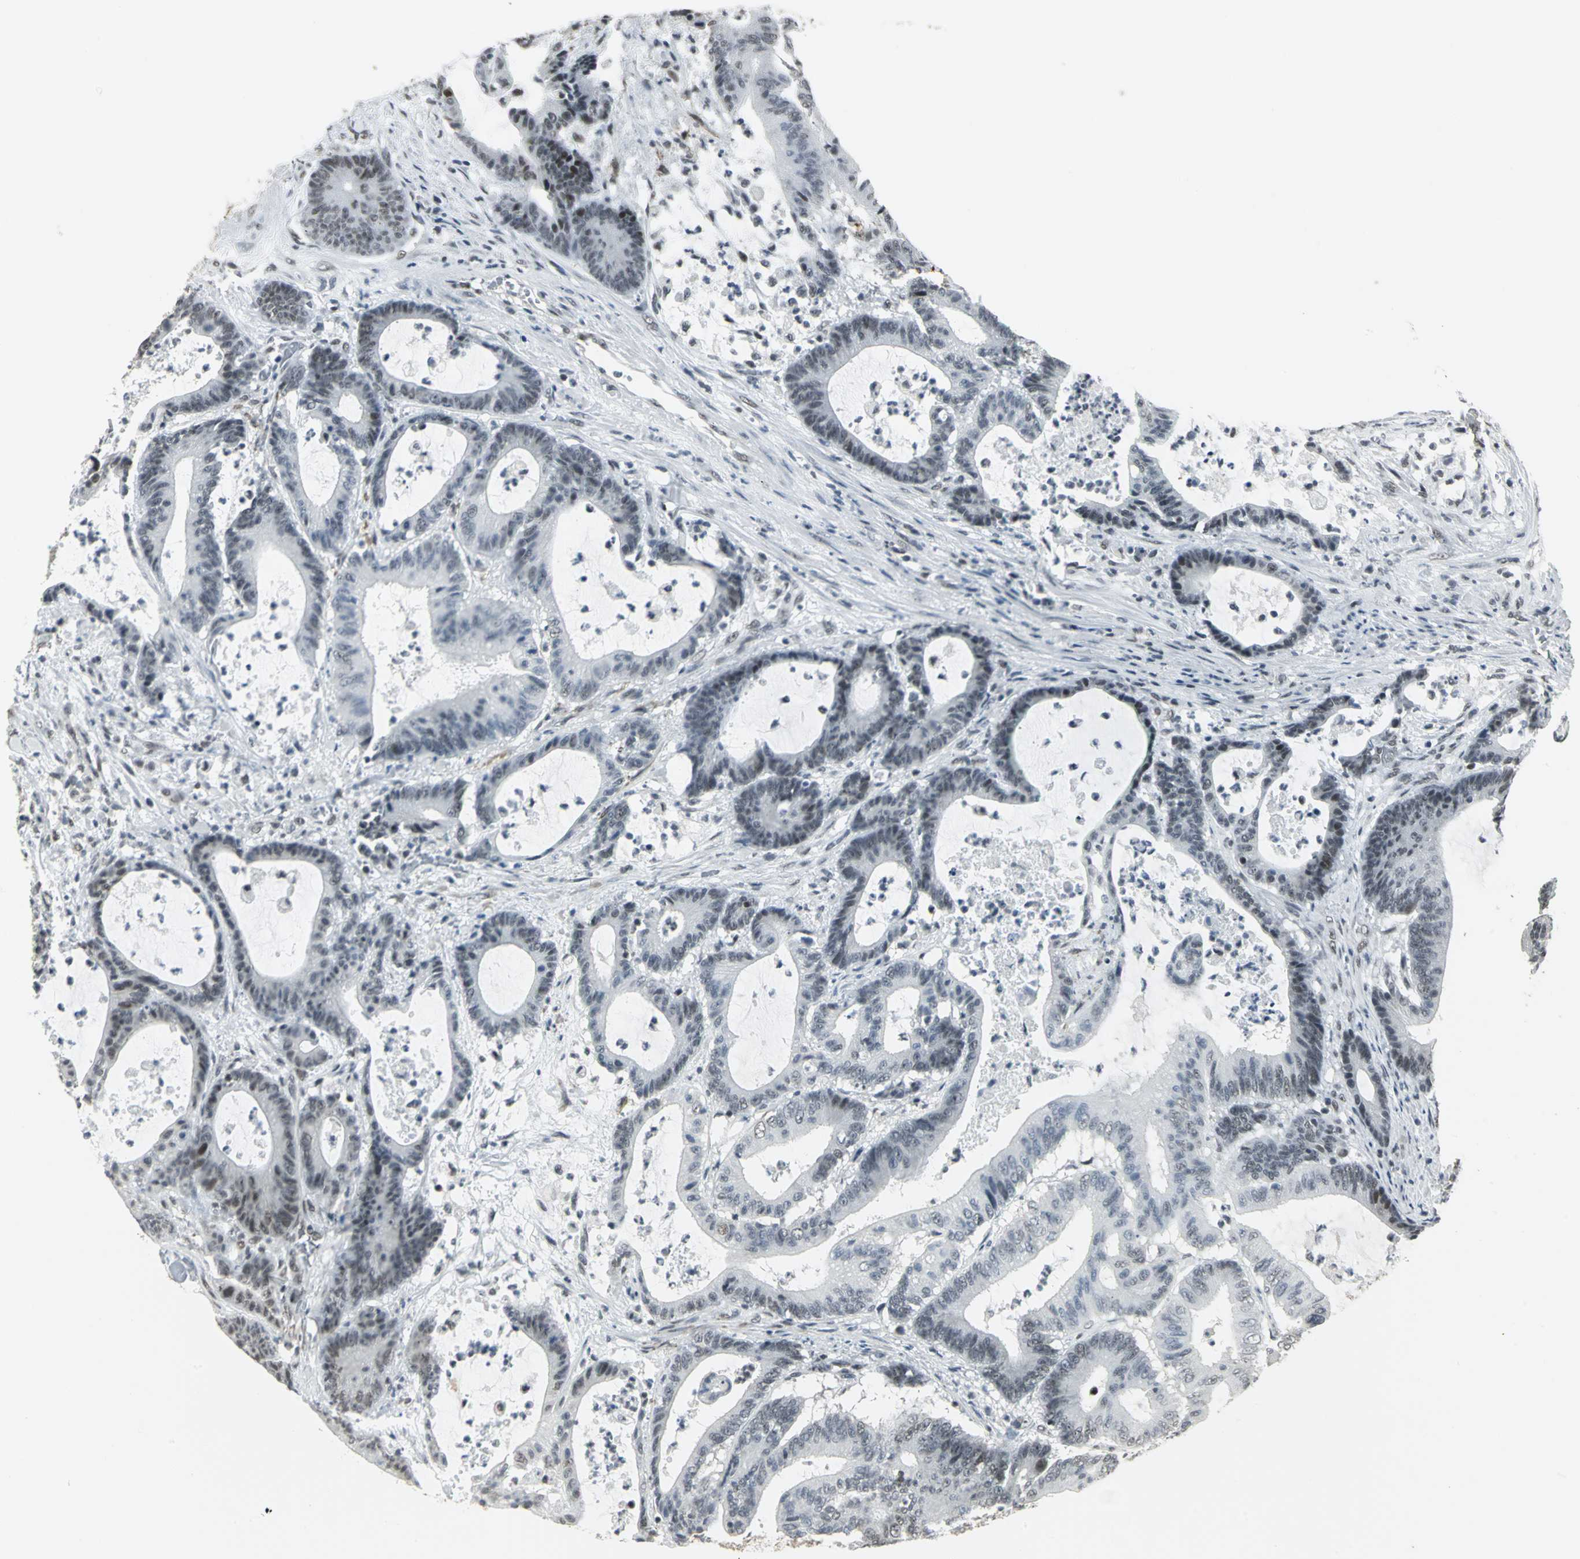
{"staining": {"intensity": "weak", "quantity": ">75%", "location": "nuclear"}, "tissue": "colorectal cancer", "cell_type": "Tumor cells", "image_type": "cancer", "snomed": [{"axis": "morphology", "description": "Adenocarcinoma, NOS"}, {"axis": "topography", "description": "Colon"}], "caption": "Adenocarcinoma (colorectal) tissue reveals weak nuclear positivity in approximately >75% of tumor cells, visualized by immunohistochemistry.", "gene": "CBX3", "patient": {"sex": "female", "age": 84}}